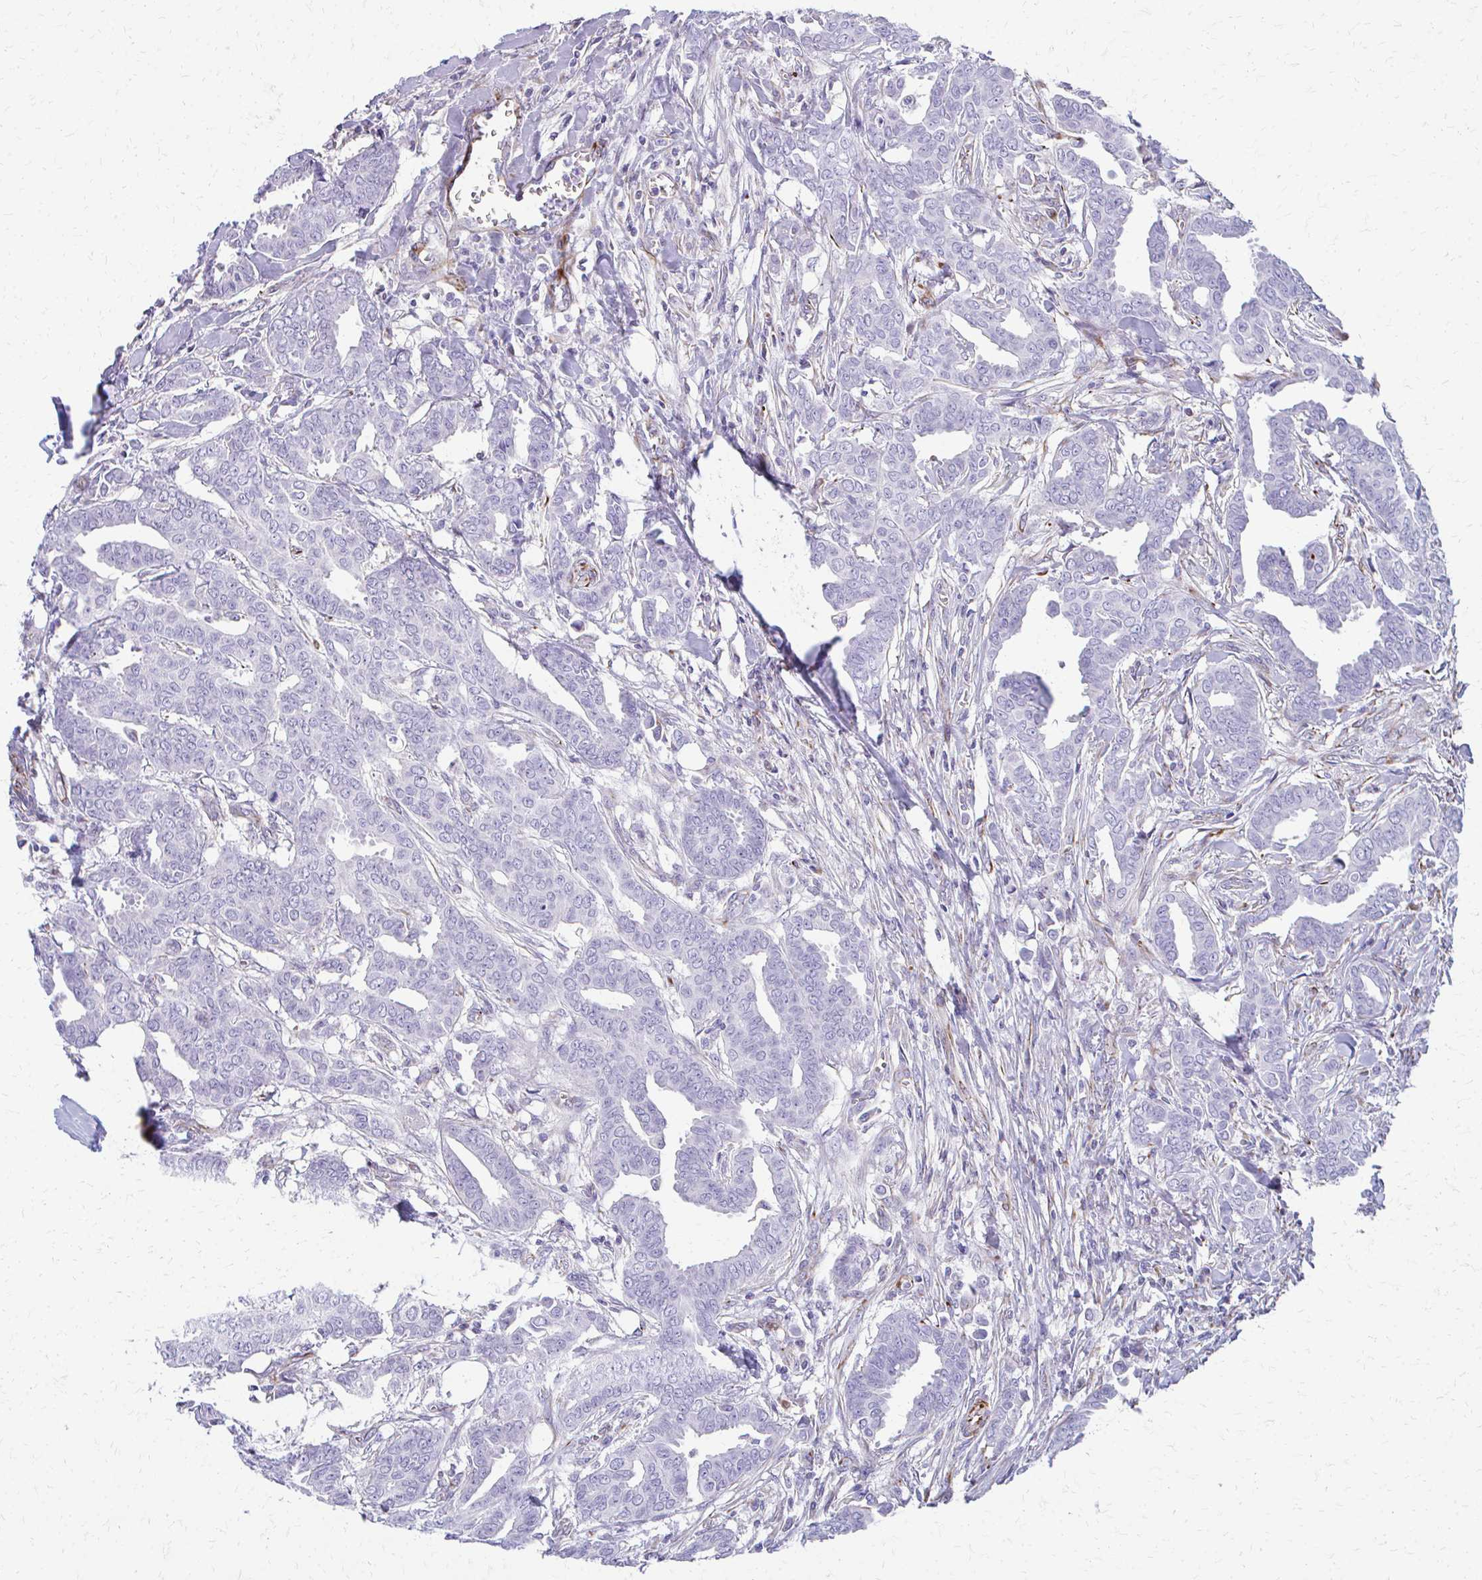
{"staining": {"intensity": "negative", "quantity": "none", "location": "none"}, "tissue": "breast cancer", "cell_type": "Tumor cells", "image_type": "cancer", "snomed": [{"axis": "morphology", "description": "Duct carcinoma"}, {"axis": "topography", "description": "Breast"}], "caption": "High magnification brightfield microscopy of breast cancer (infiltrating ductal carcinoma) stained with DAB (brown) and counterstained with hematoxylin (blue): tumor cells show no significant staining.", "gene": "TRIM6", "patient": {"sex": "female", "age": 45}}